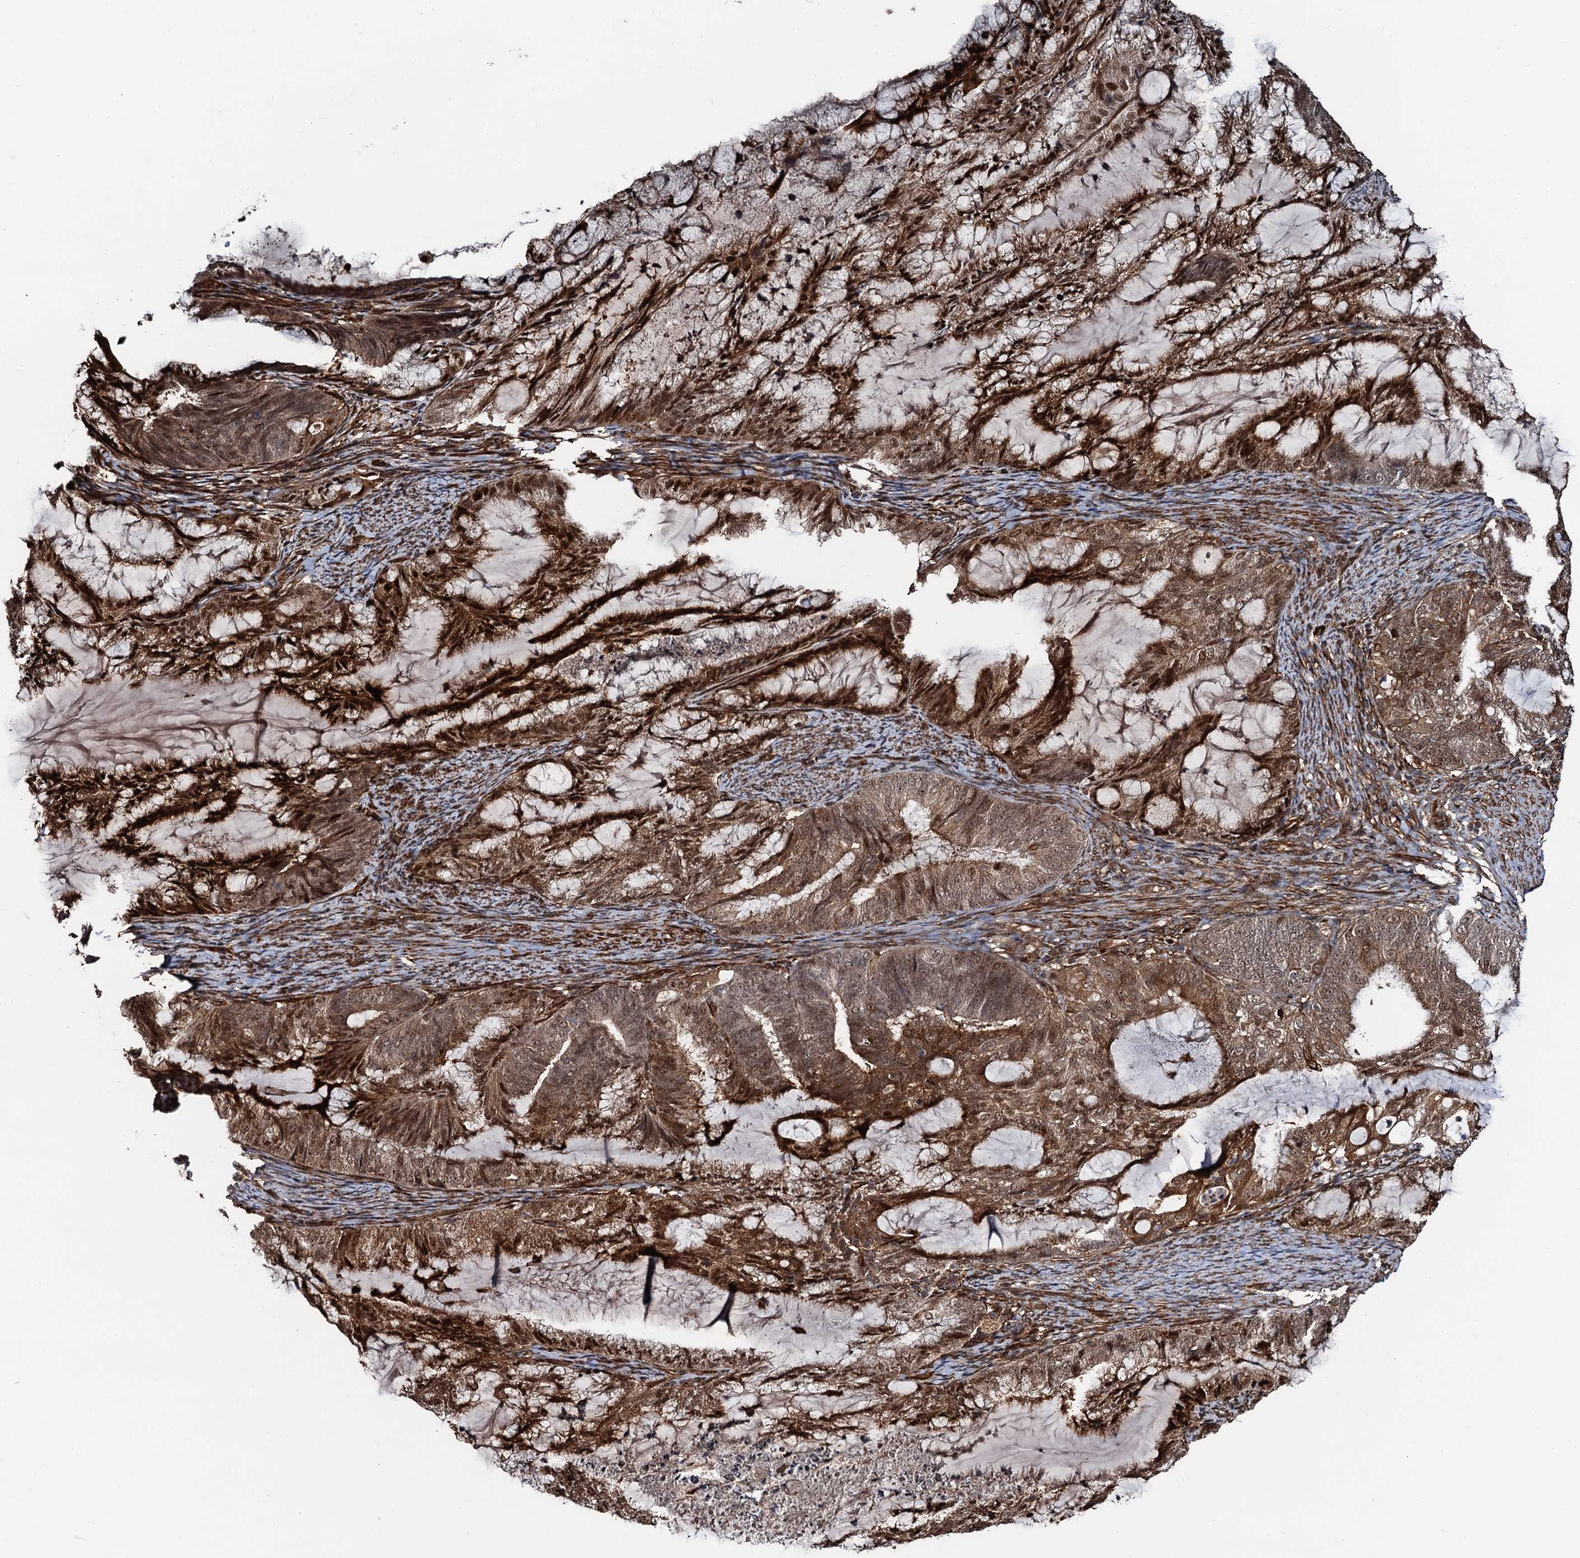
{"staining": {"intensity": "strong", "quantity": ">75%", "location": "cytoplasmic/membranous,nuclear"}, "tissue": "endometrial cancer", "cell_type": "Tumor cells", "image_type": "cancer", "snomed": [{"axis": "morphology", "description": "Adenocarcinoma, NOS"}, {"axis": "topography", "description": "Endometrium"}], "caption": "The micrograph displays staining of adenocarcinoma (endometrial), revealing strong cytoplasmic/membranous and nuclear protein staining (brown color) within tumor cells. (DAB (3,3'-diaminobenzidine) = brown stain, brightfield microscopy at high magnification).", "gene": "SNRNP25", "patient": {"sex": "female", "age": 86}}